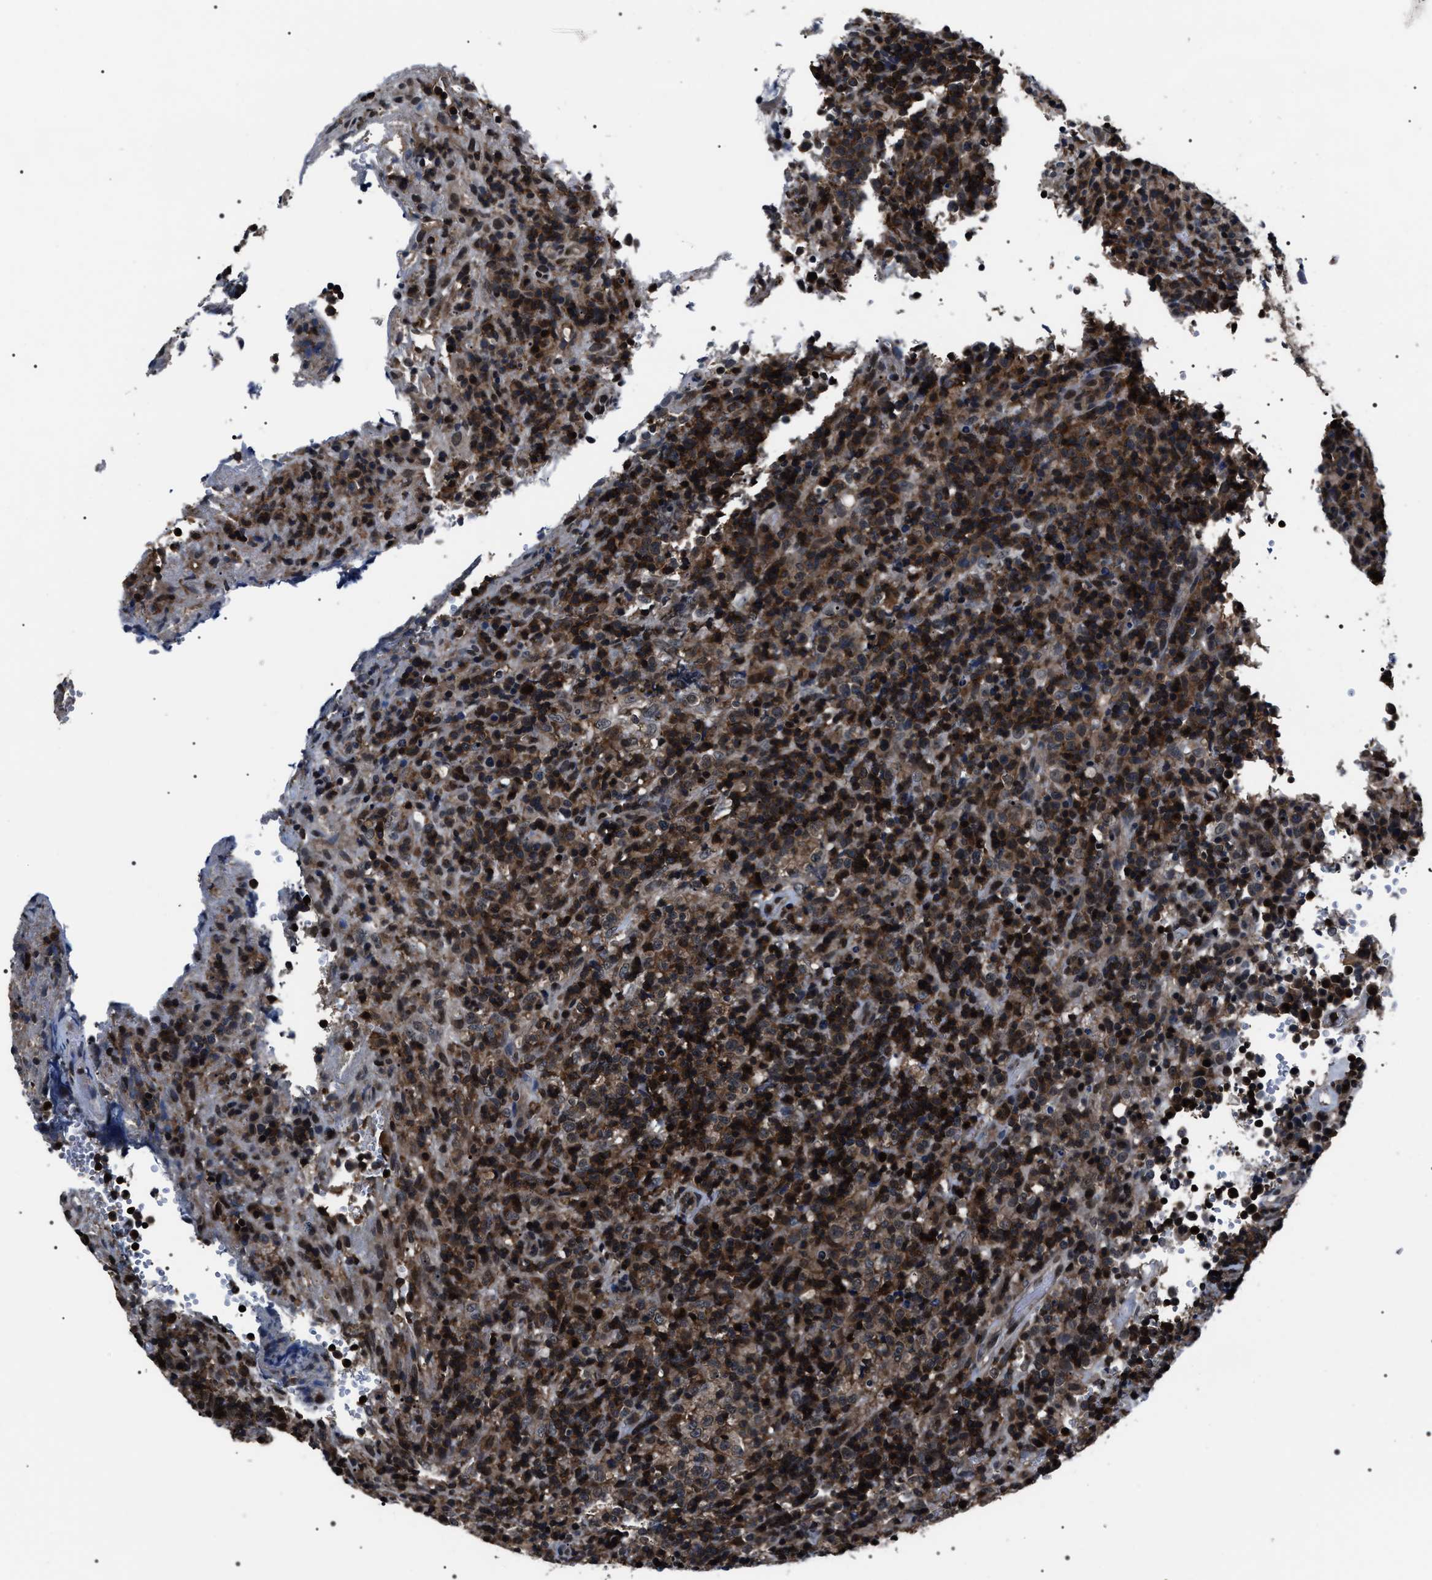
{"staining": {"intensity": "moderate", "quantity": ">75%", "location": "cytoplasmic/membranous"}, "tissue": "lymphoma", "cell_type": "Tumor cells", "image_type": "cancer", "snomed": [{"axis": "morphology", "description": "Malignant lymphoma, non-Hodgkin's type, High grade"}, {"axis": "topography", "description": "Lymph node"}], "caption": "Immunohistochemistry (IHC) (DAB) staining of lymphoma displays moderate cytoplasmic/membranous protein expression in approximately >75% of tumor cells.", "gene": "SIPA1", "patient": {"sex": "female", "age": 76}}